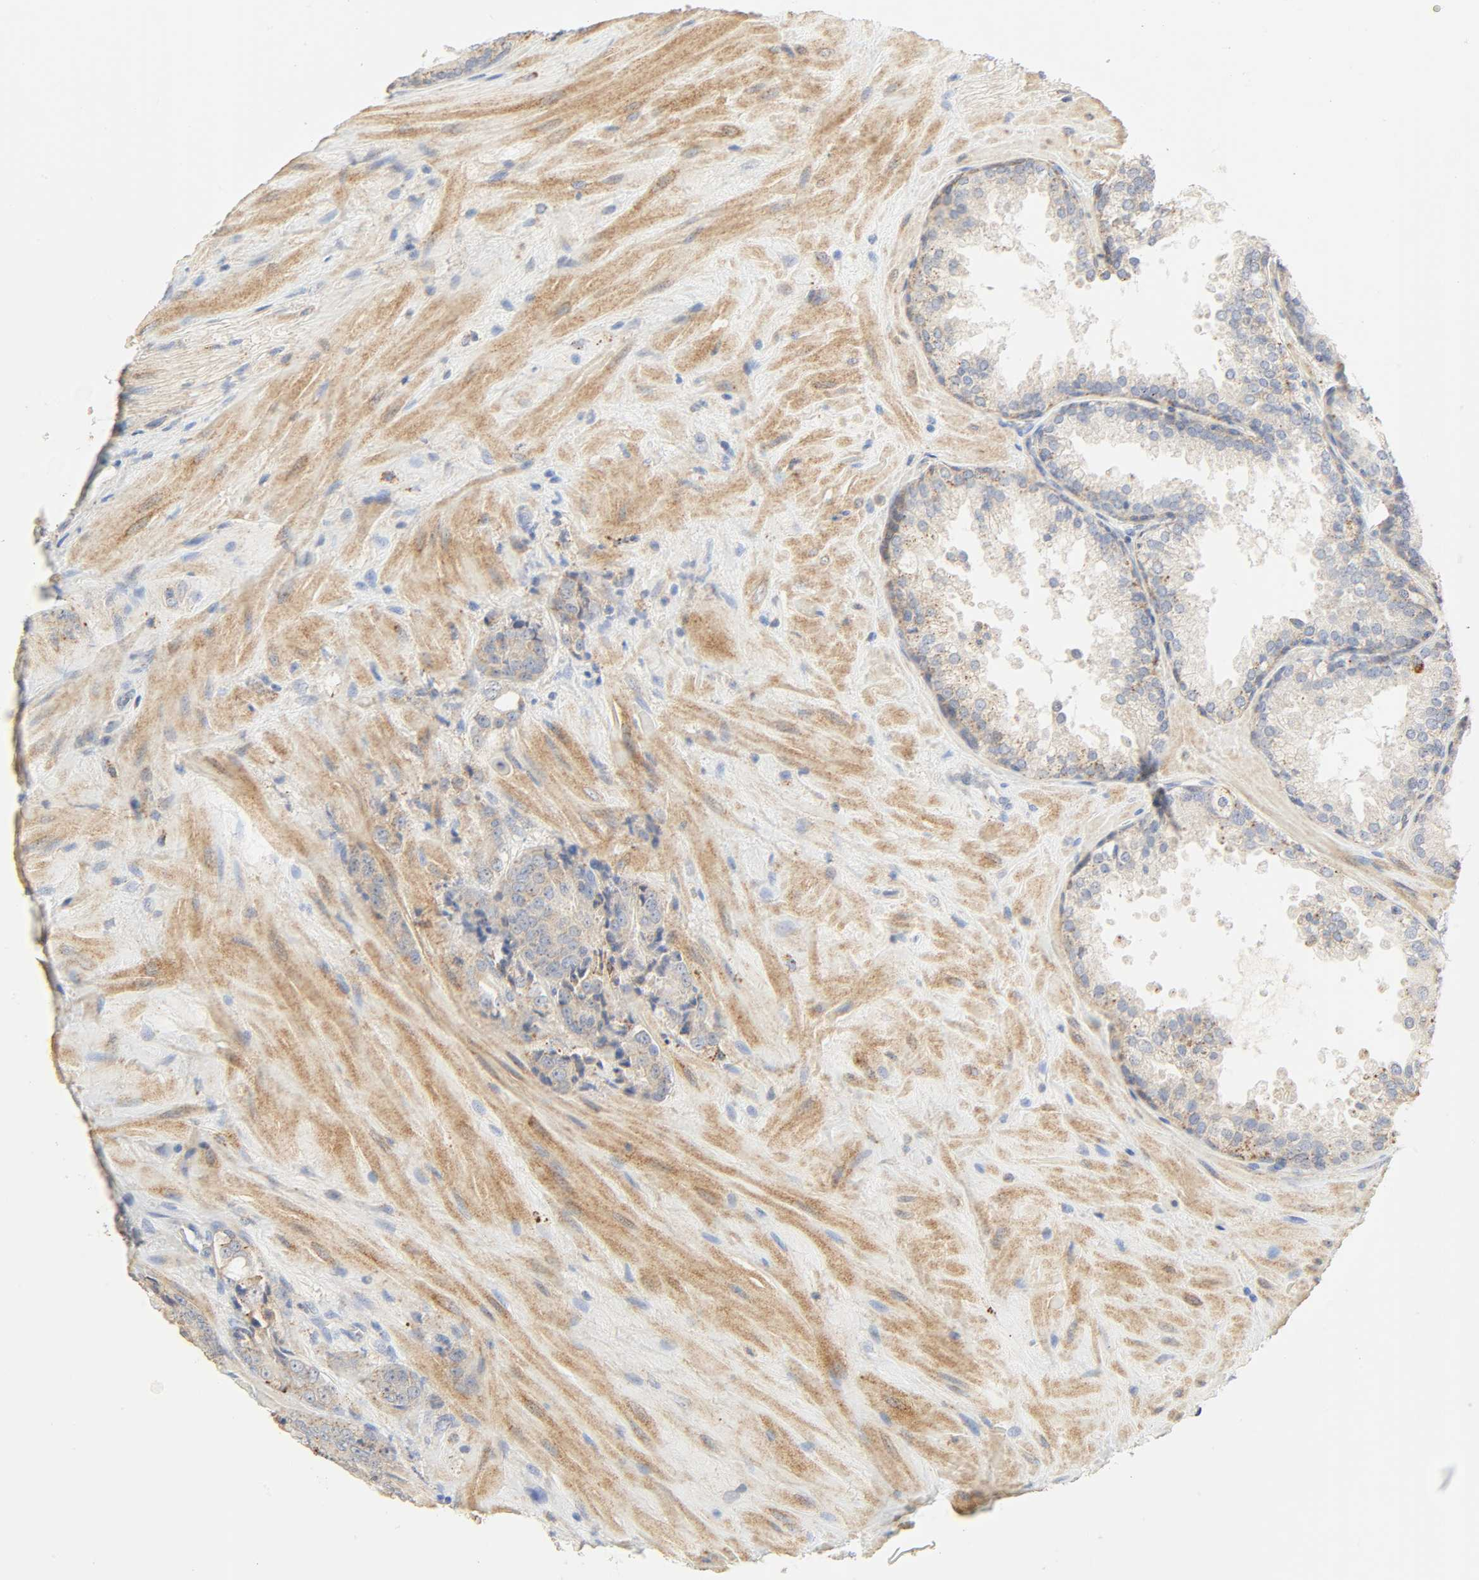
{"staining": {"intensity": "weak", "quantity": ">75%", "location": "cytoplasmic/membranous"}, "tissue": "prostate cancer", "cell_type": "Tumor cells", "image_type": "cancer", "snomed": [{"axis": "morphology", "description": "Adenocarcinoma, High grade"}, {"axis": "topography", "description": "Prostate"}], "caption": "Immunohistochemistry (IHC) staining of adenocarcinoma (high-grade) (prostate), which exhibits low levels of weak cytoplasmic/membranous expression in approximately >75% of tumor cells indicating weak cytoplasmic/membranous protein staining. The staining was performed using DAB (3,3'-diaminobenzidine) (brown) for protein detection and nuclei were counterstained in hematoxylin (blue).", "gene": "CAMK2A", "patient": {"sex": "male", "age": 70}}